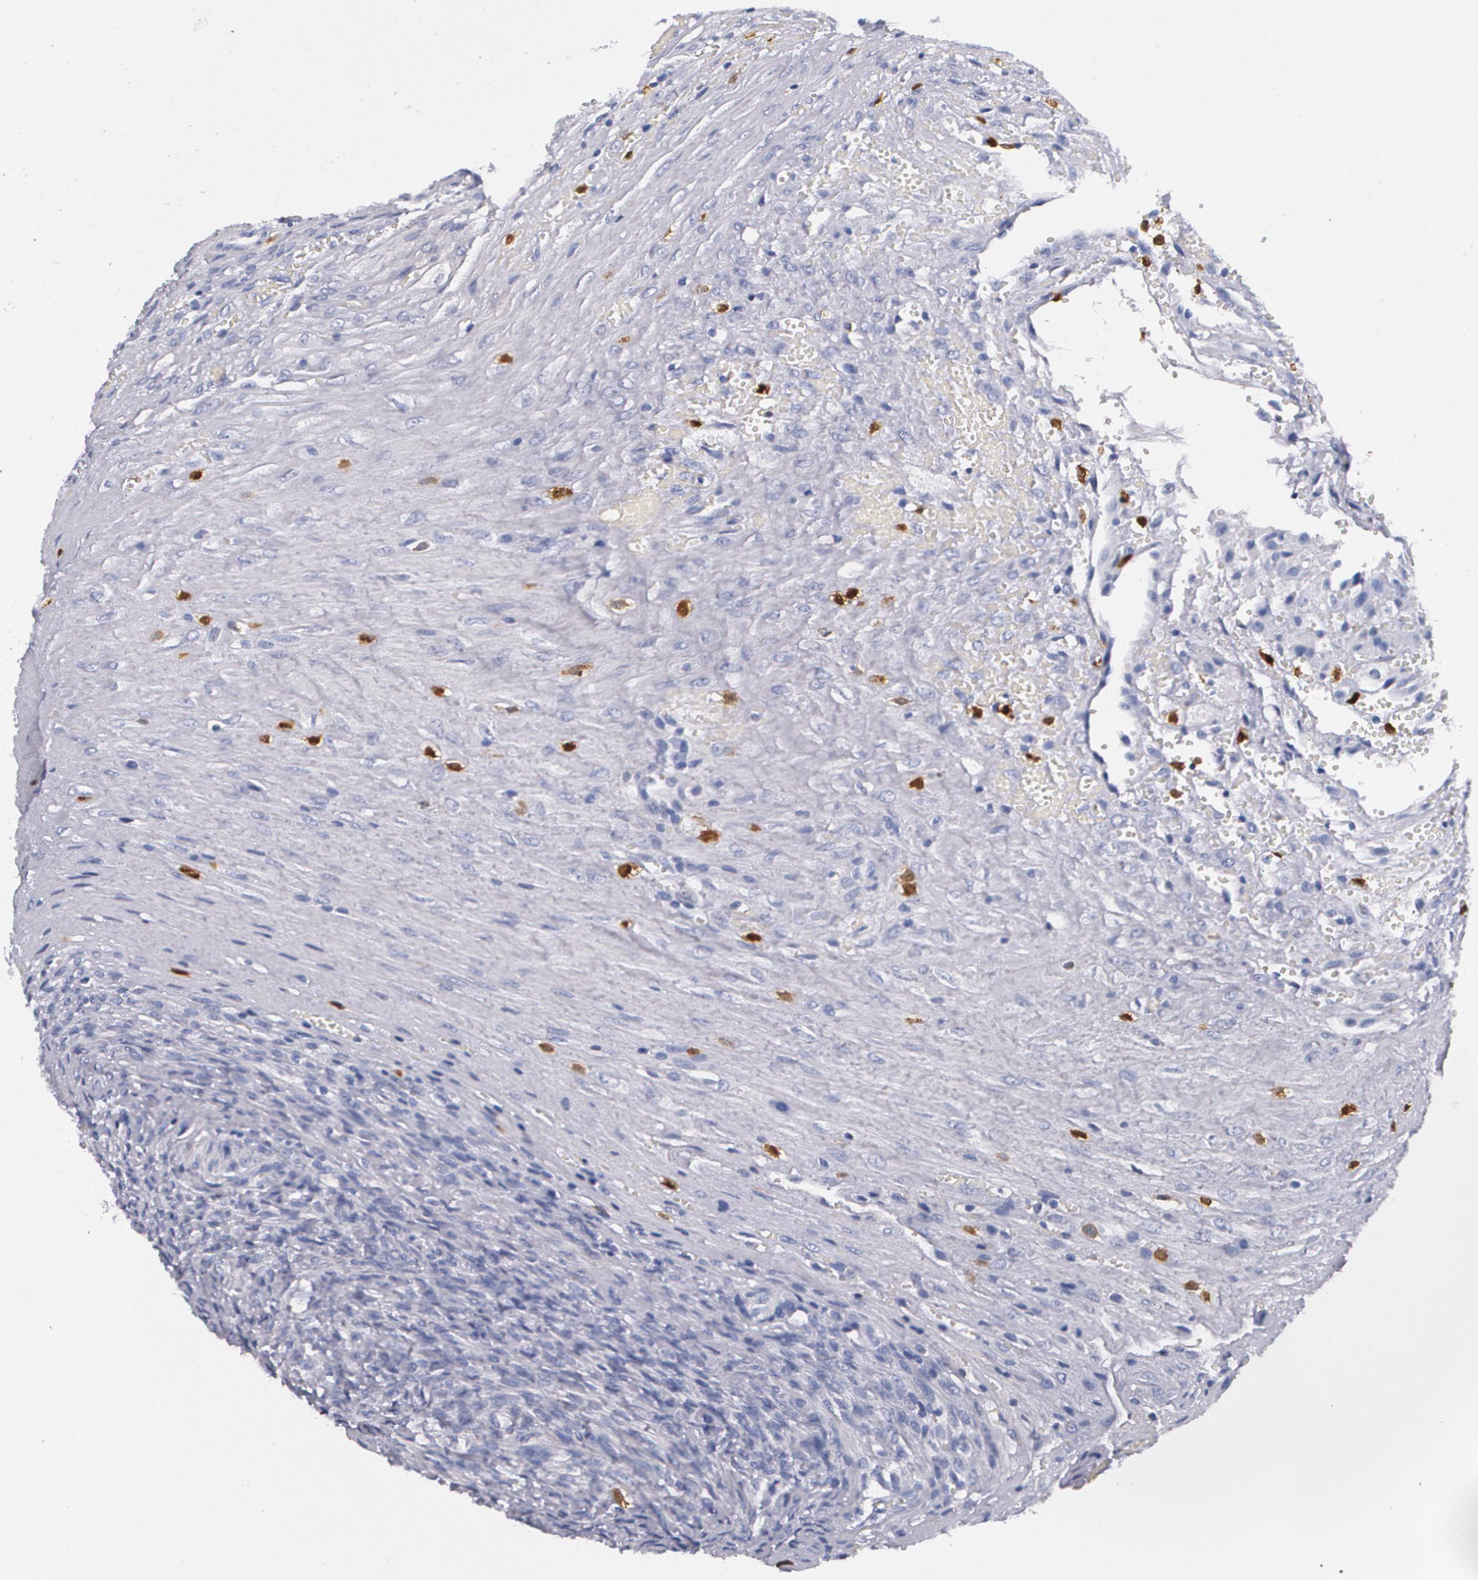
{"staining": {"intensity": "negative", "quantity": "none", "location": "none"}, "tissue": "ovary", "cell_type": "Follicle cells", "image_type": "normal", "snomed": [{"axis": "morphology", "description": "Normal tissue, NOS"}, {"axis": "topography", "description": "Ovary"}], "caption": "This is a photomicrograph of IHC staining of benign ovary, which shows no positivity in follicle cells. (DAB immunohistochemistry (IHC) with hematoxylin counter stain).", "gene": "S100A8", "patient": {"sex": "female", "age": 56}}